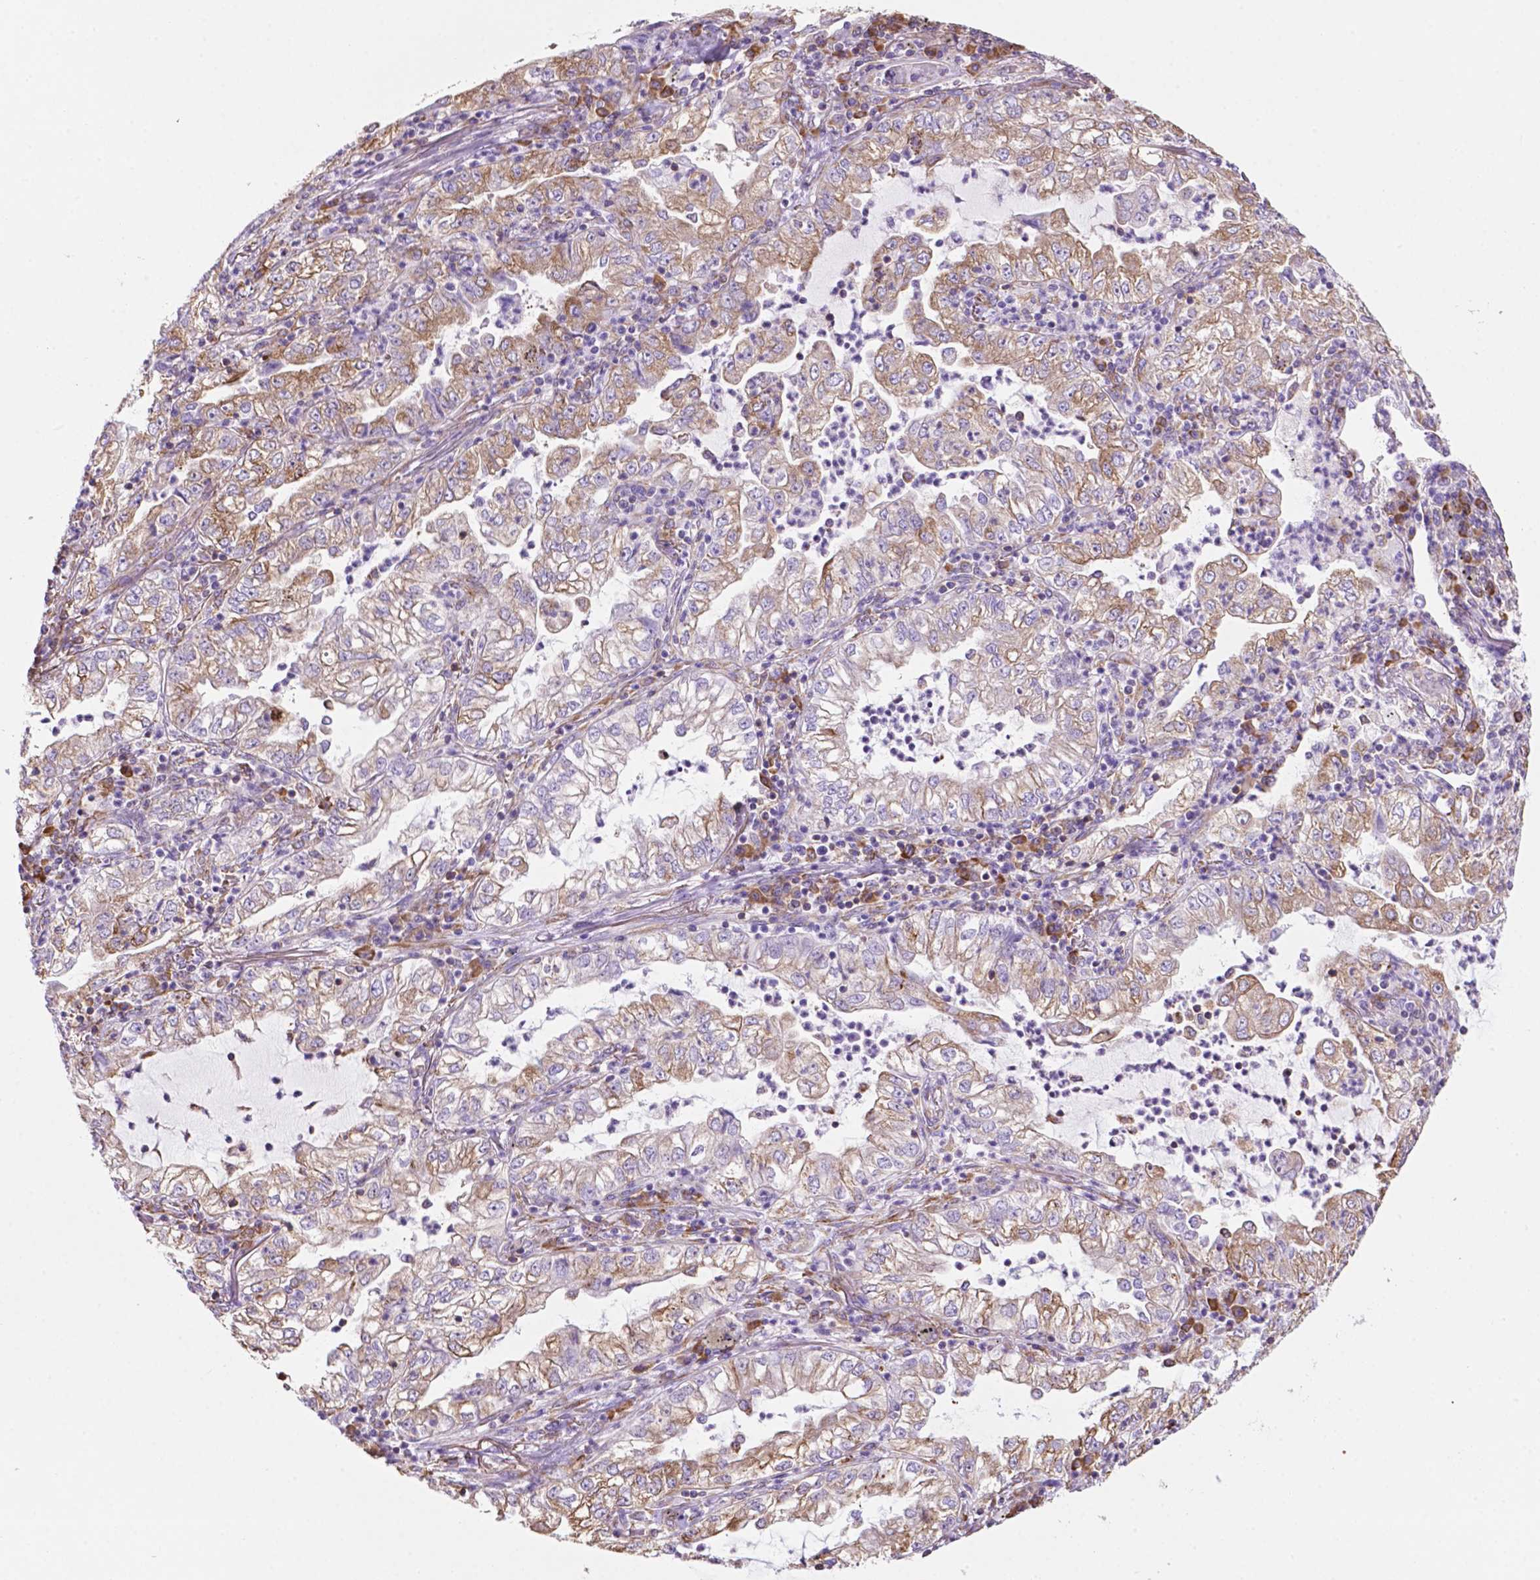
{"staining": {"intensity": "weak", "quantity": "25%-75%", "location": "cytoplasmic/membranous"}, "tissue": "lung cancer", "cell_type": "Tumor cells", "image_type": "cancer", "snomed": [{"axis": "morphology", "description": "Adenocarcinoma, NOS"}, {"axis": "topography", "description": "Lung"}], "caption": "Protein expression analysis of human lung cancer (adenocarcinoma) reveals weak cytoplasmic/membranous staining in approximately 25%-75% of tumor cells.", "gene": "RPL29", "patient": {"sex": "female", "age": 73}}